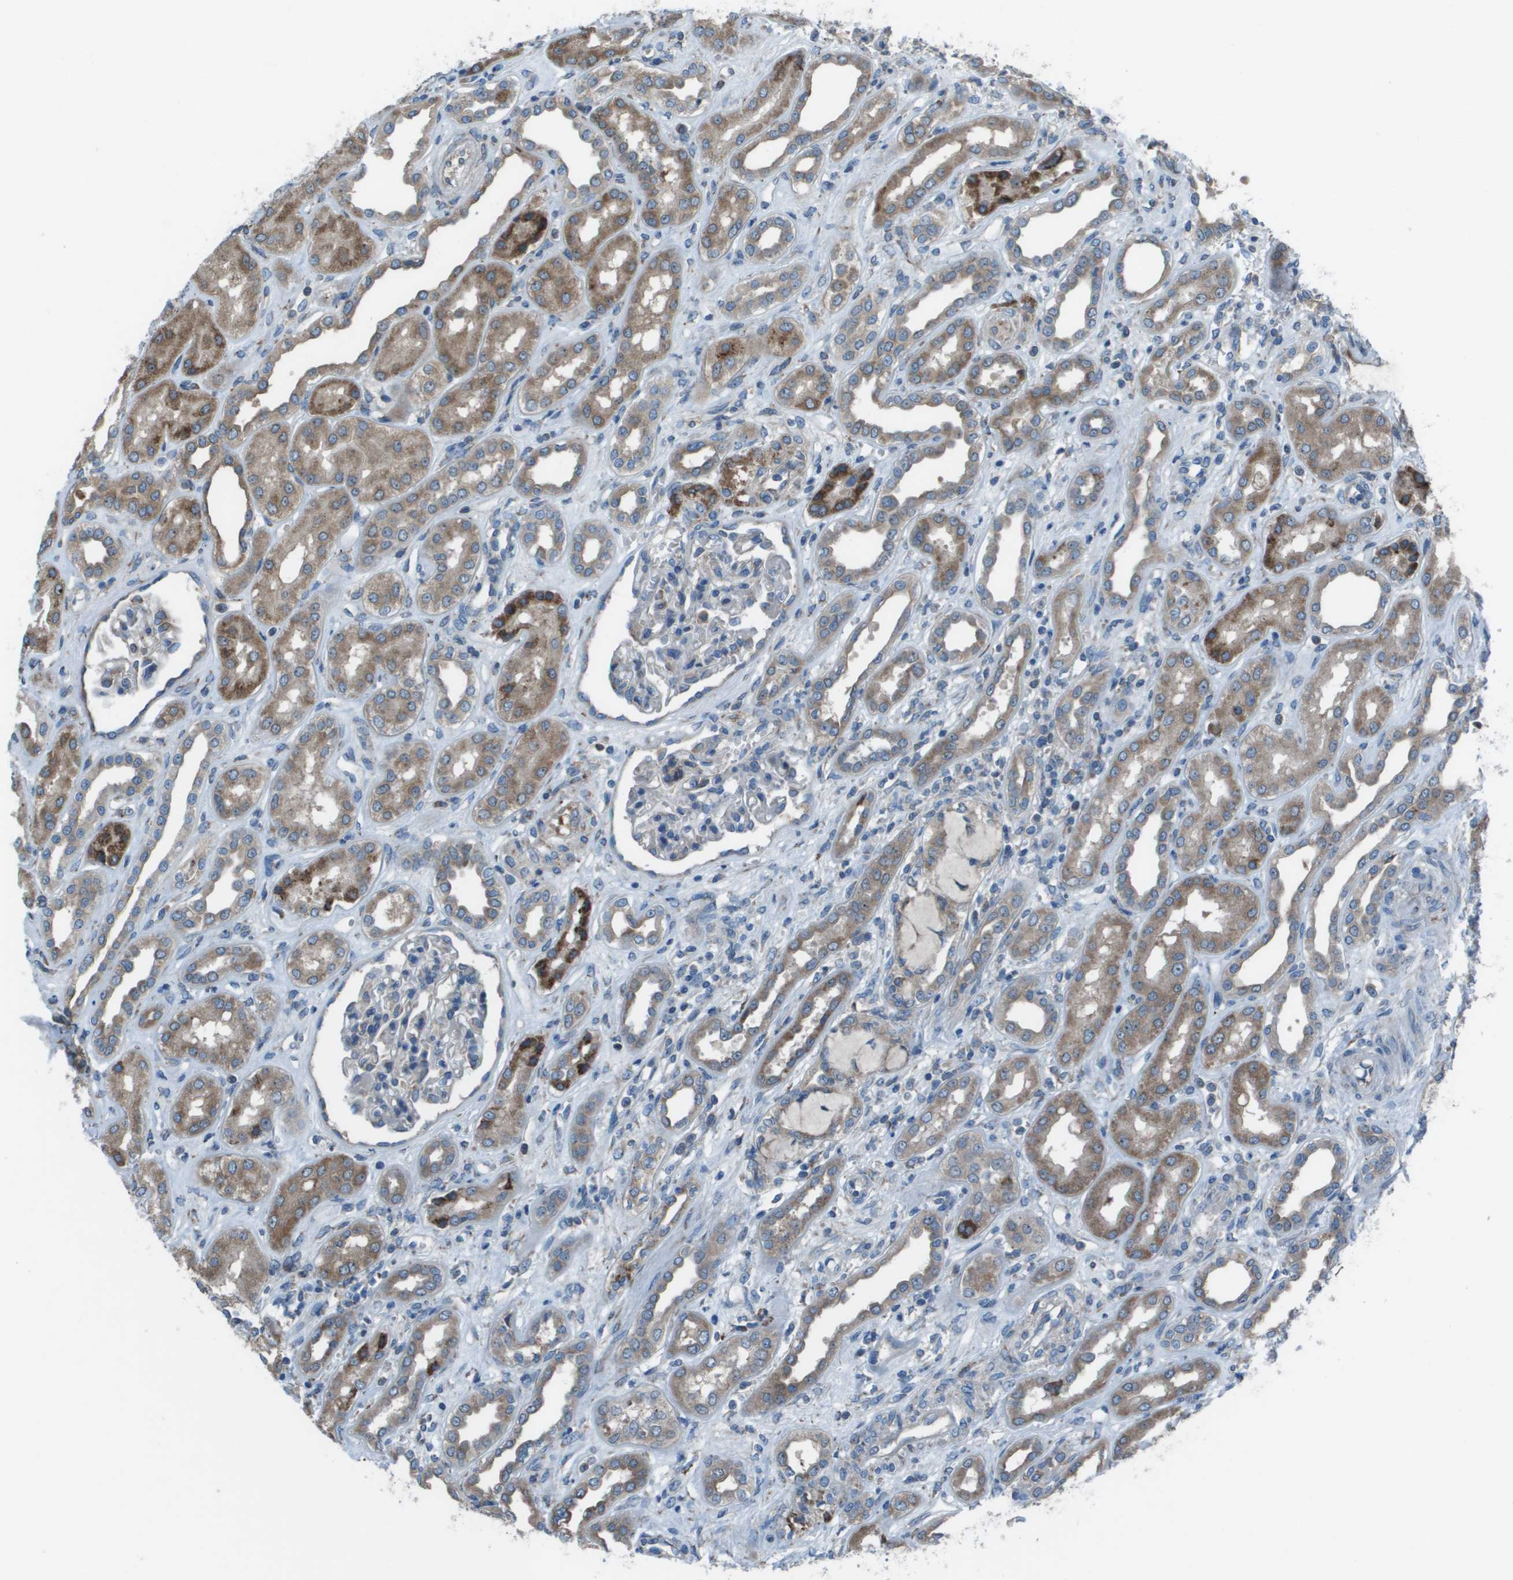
{"staining": {"intensity": "negative", "quantity": "none", "location": "none"}, "tissue": "kidney", "cell_type": "Cells in glomeruli", "image_type": "normal", "snomed": [{"axis": "morphology", "description": "Normal tissue, NOS"}, {"axis": "topography", "description": "Kidney"}], "caption": "There is no significant positivity in cells in glomeruli of kidney.", "gene": "UTS2", "patient": {"sex": "male", "age": 59}}